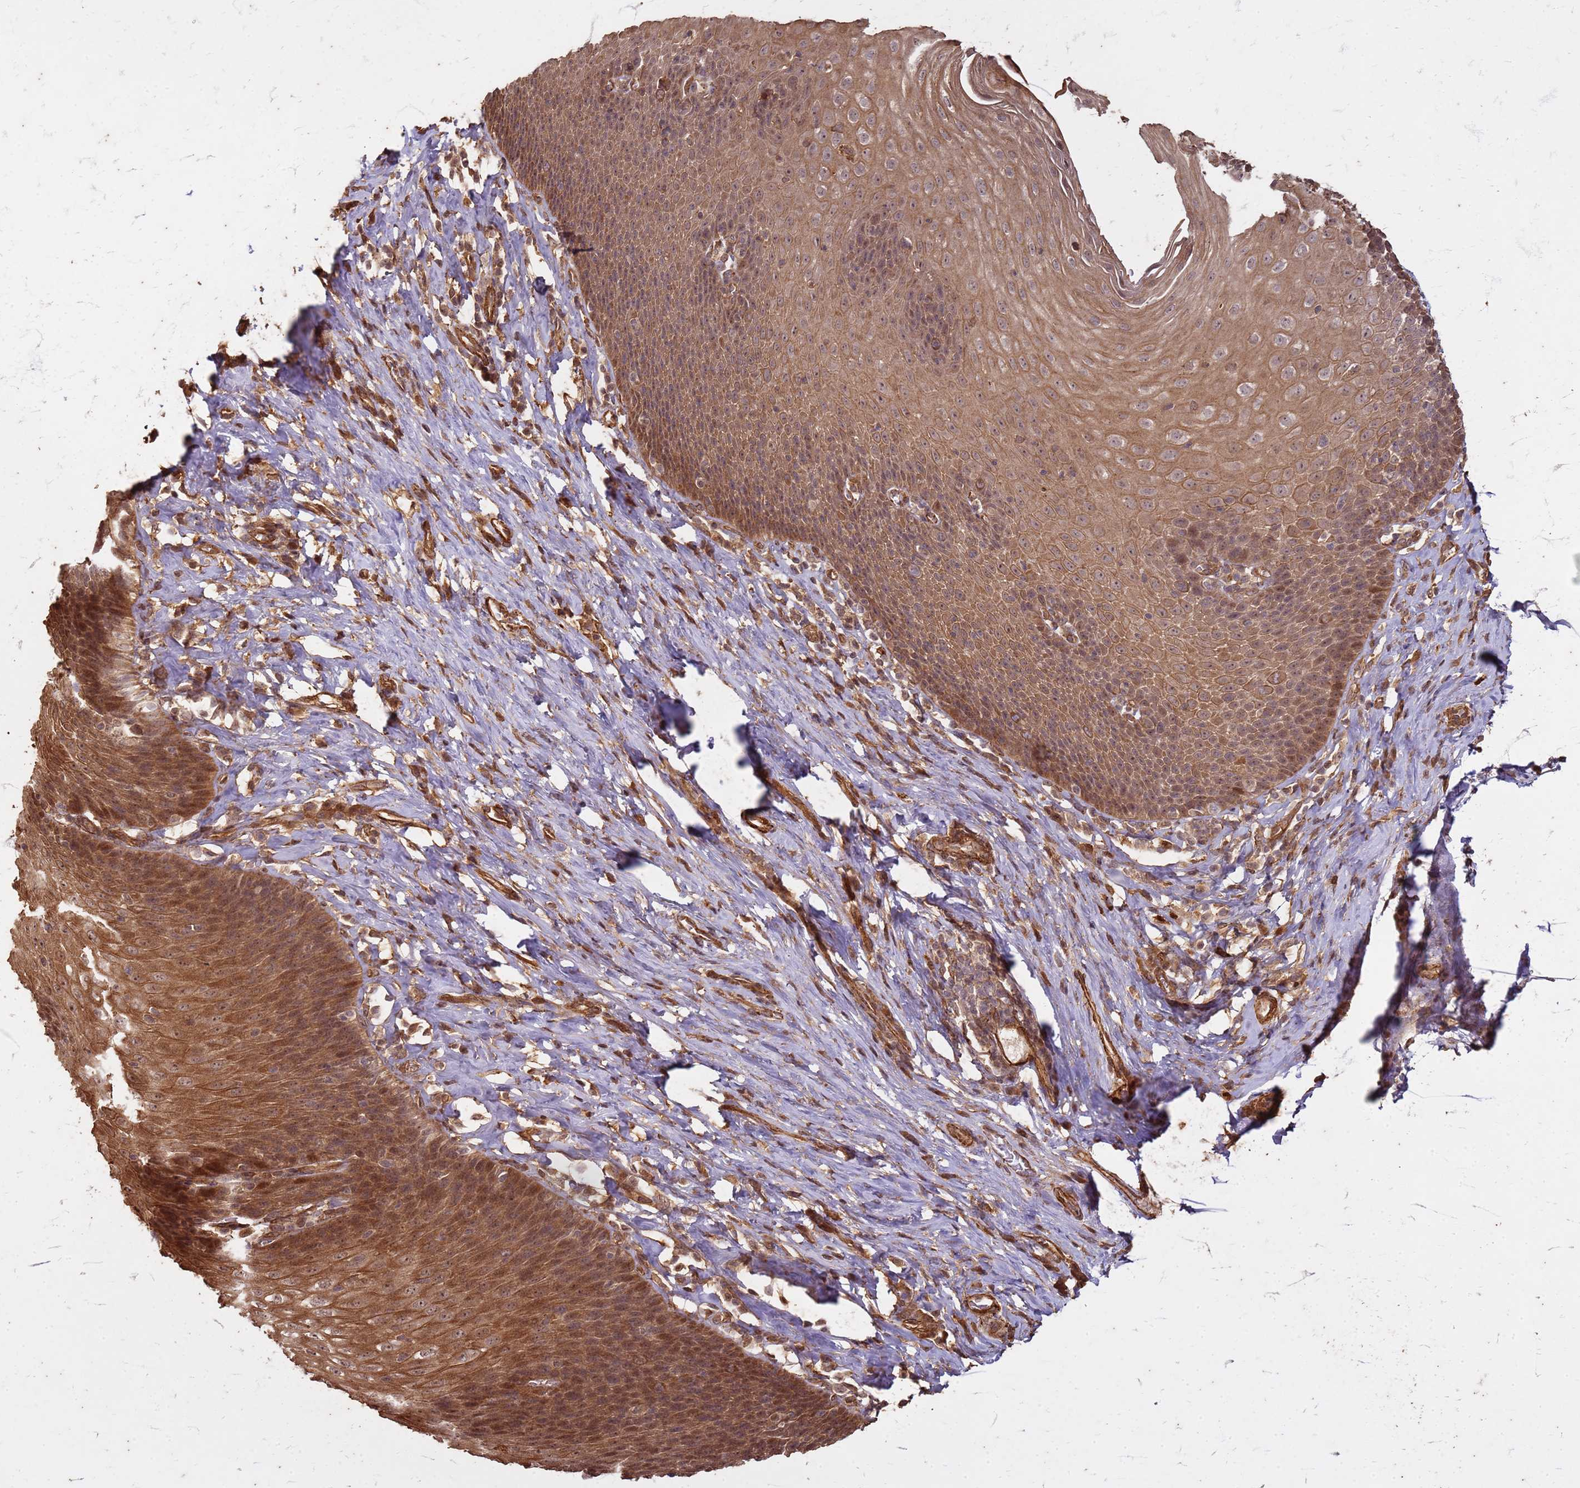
{"staining": {"intensity": "moderate", "quantity": ">75%", "location": "cytoplasmic/membranous,nuclear"}, "tissue": "esophagus", "cell_type": "Squamous epithelial cells", "image_type": "normal", "snomed": [{"axis": "morphology", "description": "Normal tissue, NOS"}, {"axis": "topography", "description": "Esophagus"}], "caption": "Protein expression by immunohistochemistry (IHC) shows moderate cytoplasmic/membranous,nuclear staining in about >75% of squamous epithelial cells in benign esophagus.", "gene": "KIF26A", "patient": {"sex": "female", "age": 61}}